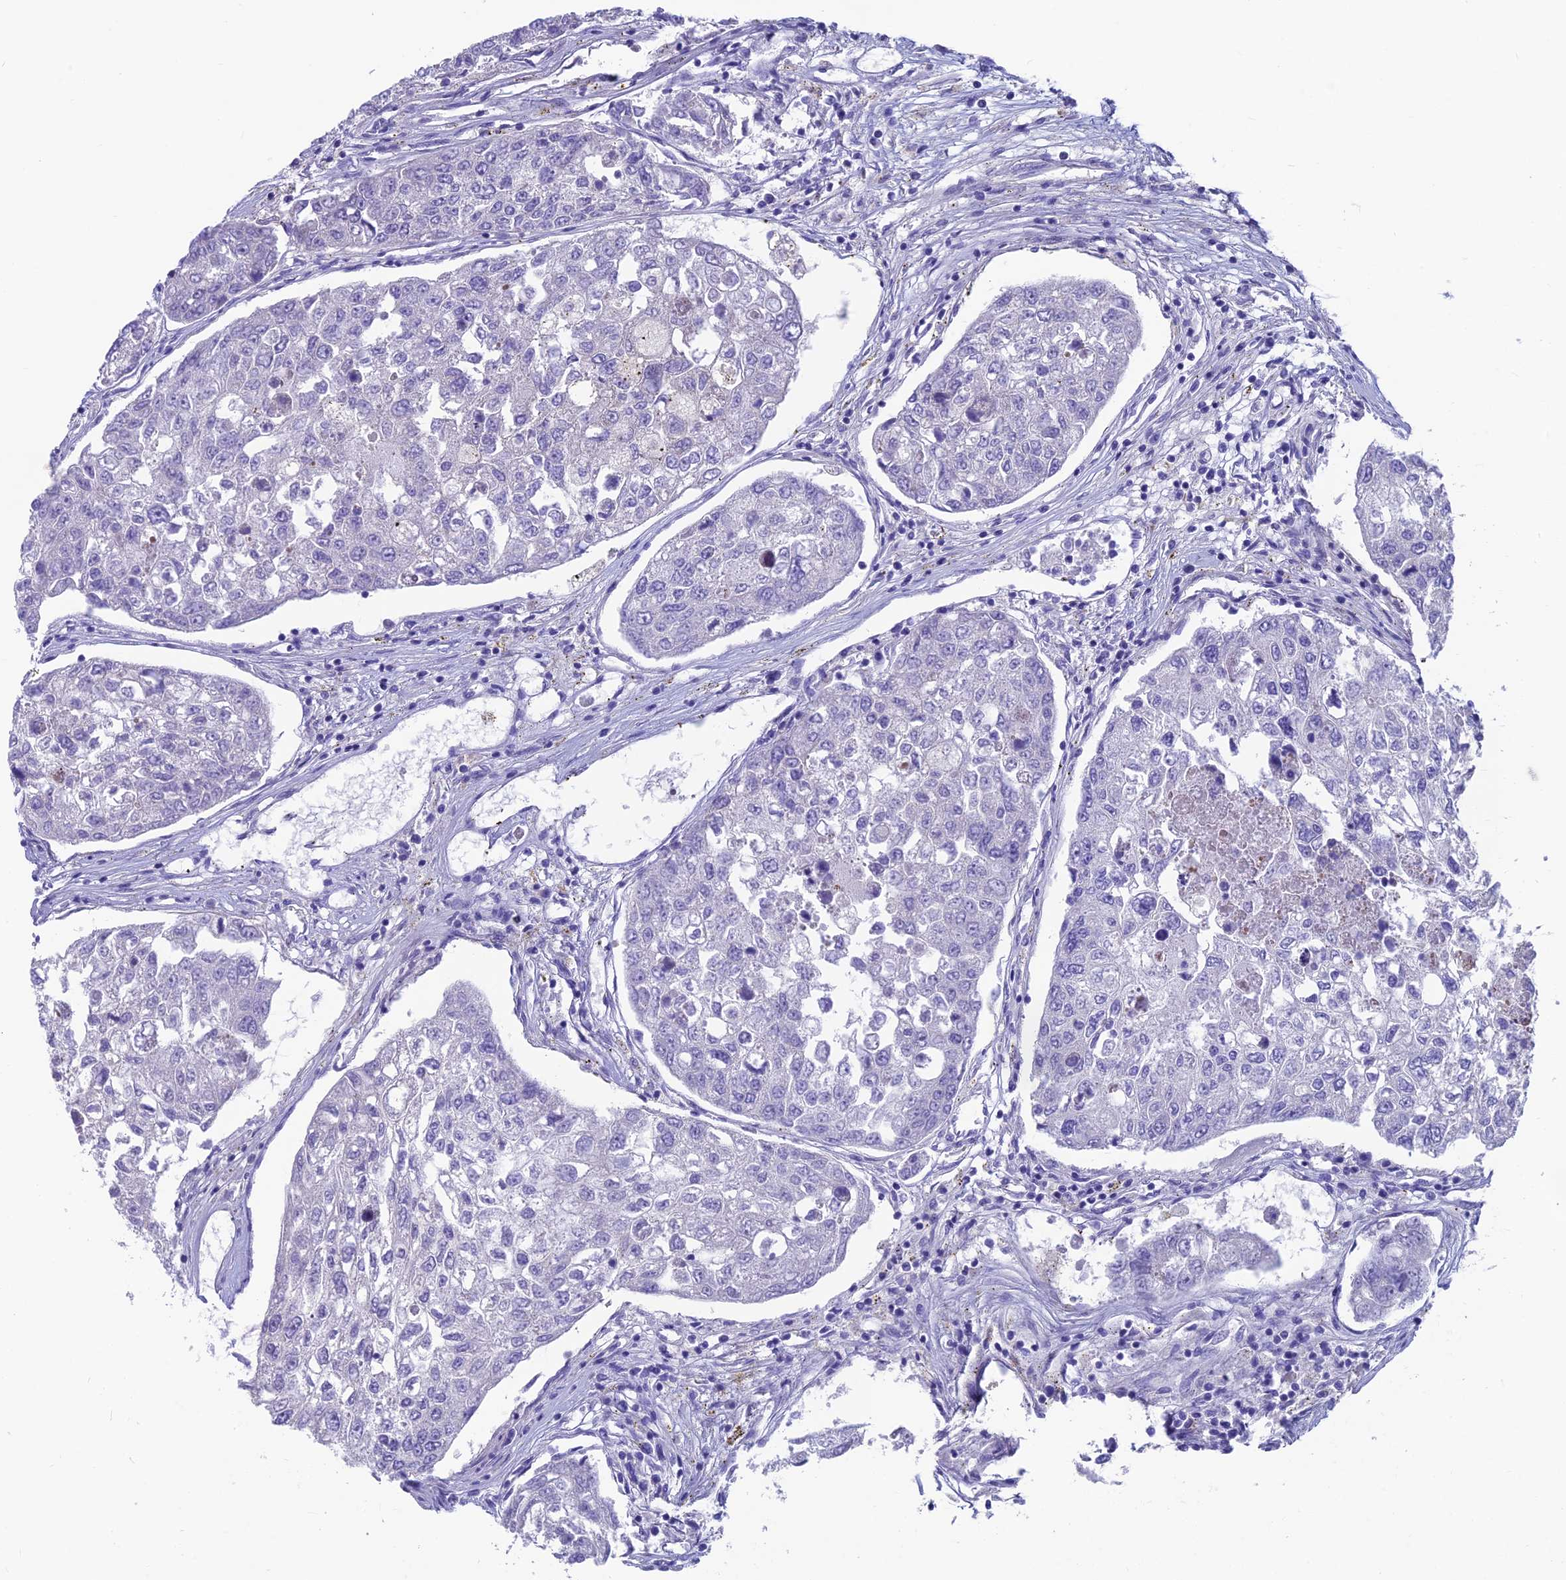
{"staining": {"intensity": "negative", "quantity": "none", "location": "none"}, "tissue": "urothelial cancer", "cell_type": "Tumor cells", "image_type": "cancer", "snomed": [{"axis": "morphology", "description": "Urothelial carcinoma, High grade"}, {"axis": "topography", "description": "Lymph node"}, {"axis": "topography", "description": "Urinary bladder"}], "caption": "Immunohistochemistry (IHC) micrograph of neoplastic tissue: urothelial cancer stained with DAB displays no significant protein expression in tumor cells. (IHC, brightfield microscopy, high magnification).", "gene": "GNG11", "patient": {"sex": "male", "age": 51}}